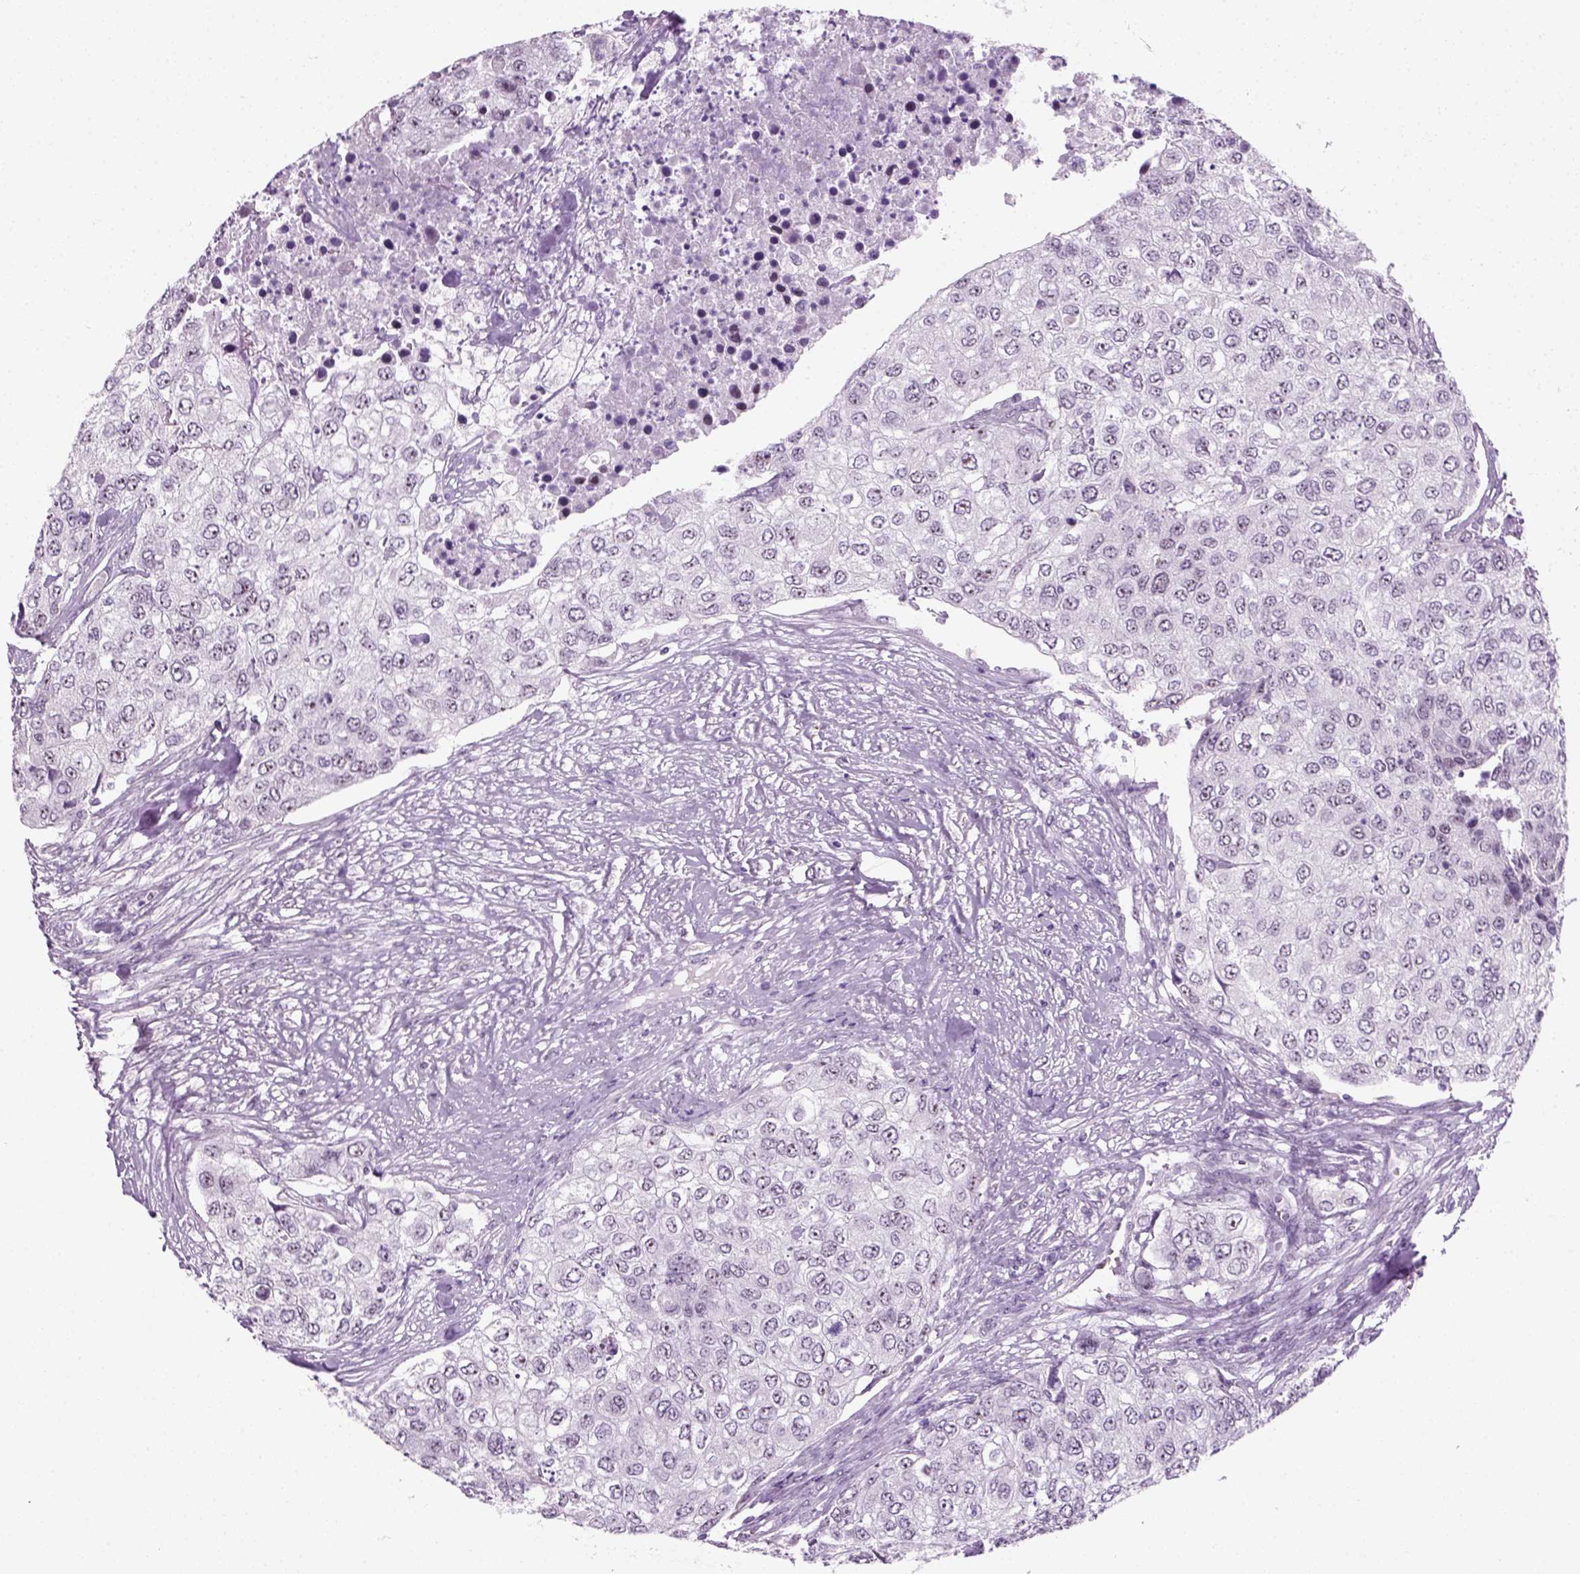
{"staining": {"intensity": "moderate", "quantity": "25%-75%", "location": "nuclear"}, "tissue": "urothelial cancer", "cell_type": "Tumor cells", "image_type": "cancer", "snomed": [{"axis": "morphology", "description": "Urothelial carcinoma, High grade"}, {"axis": "topography", "description": "Urinary bladder"}], "caption": "A high-resolution micrograph shows IHC staining of urothelial cancer, which exhibits moderate nuclear staining in about 25%-75% of tumor cells.", "gene": "ZNF865", "patient": {"sex": "female", "age": 78}}